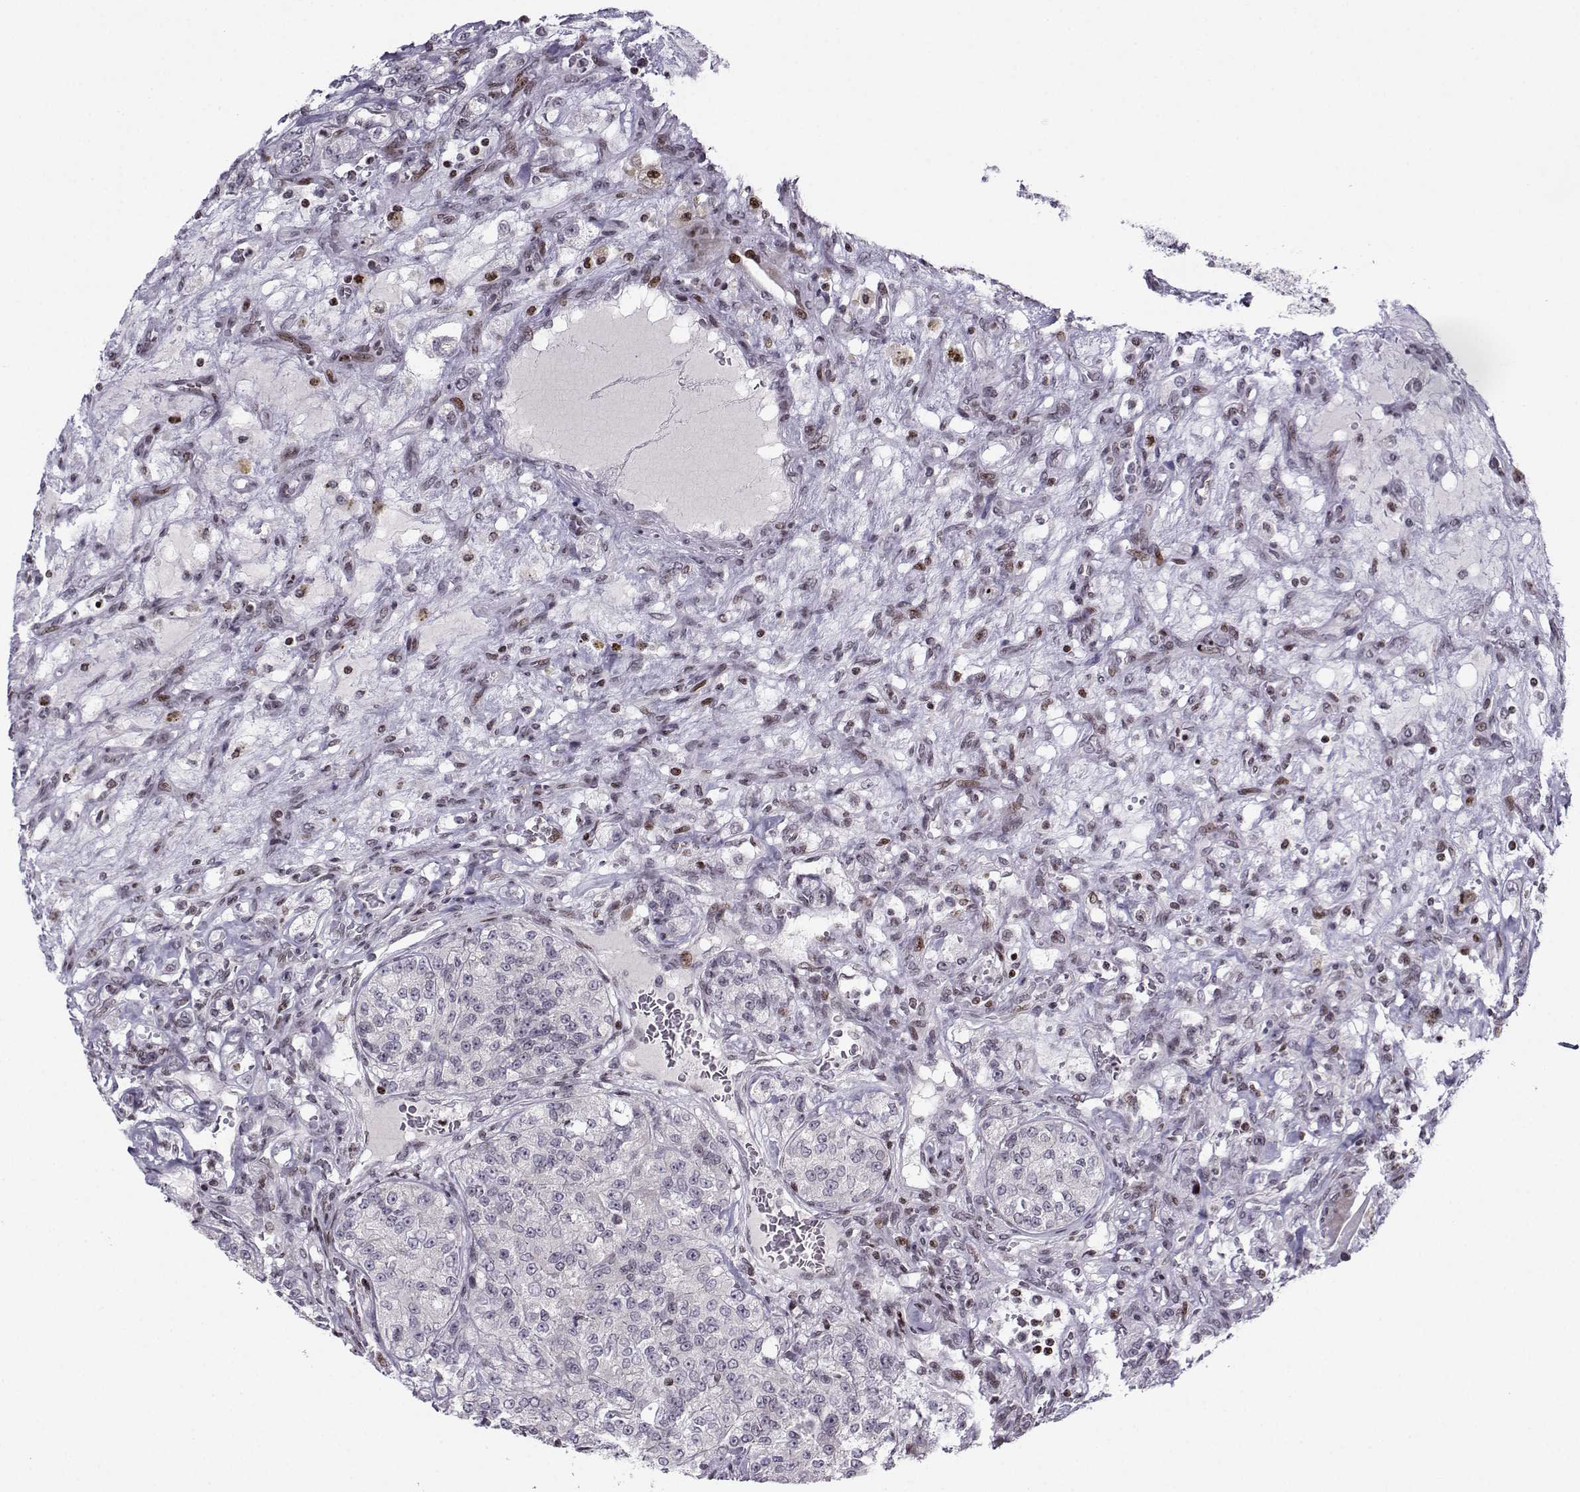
{"staining": {"intensity": "negative", "quantity": "none", "location": "none"}, "tissue": "renal cancer", "cell_type": "Tumor cells", "image_type": "cancer", "snomed": [{"axis": "morphology", "description": "Adenocarcinoma, NOS"}, {"axis": "topography", "description": "Kidney"}], "caption": "Immunohistochemistry photomicrograph of neoplastic tissue: human adenocarcinoma (renal) stained with DAB (3,3'-diaminobenzidine) exhibits no significant protein staining in tumor cells.", "gene": "ZNF19", "patient": {"sex": "female", "age": 63}}